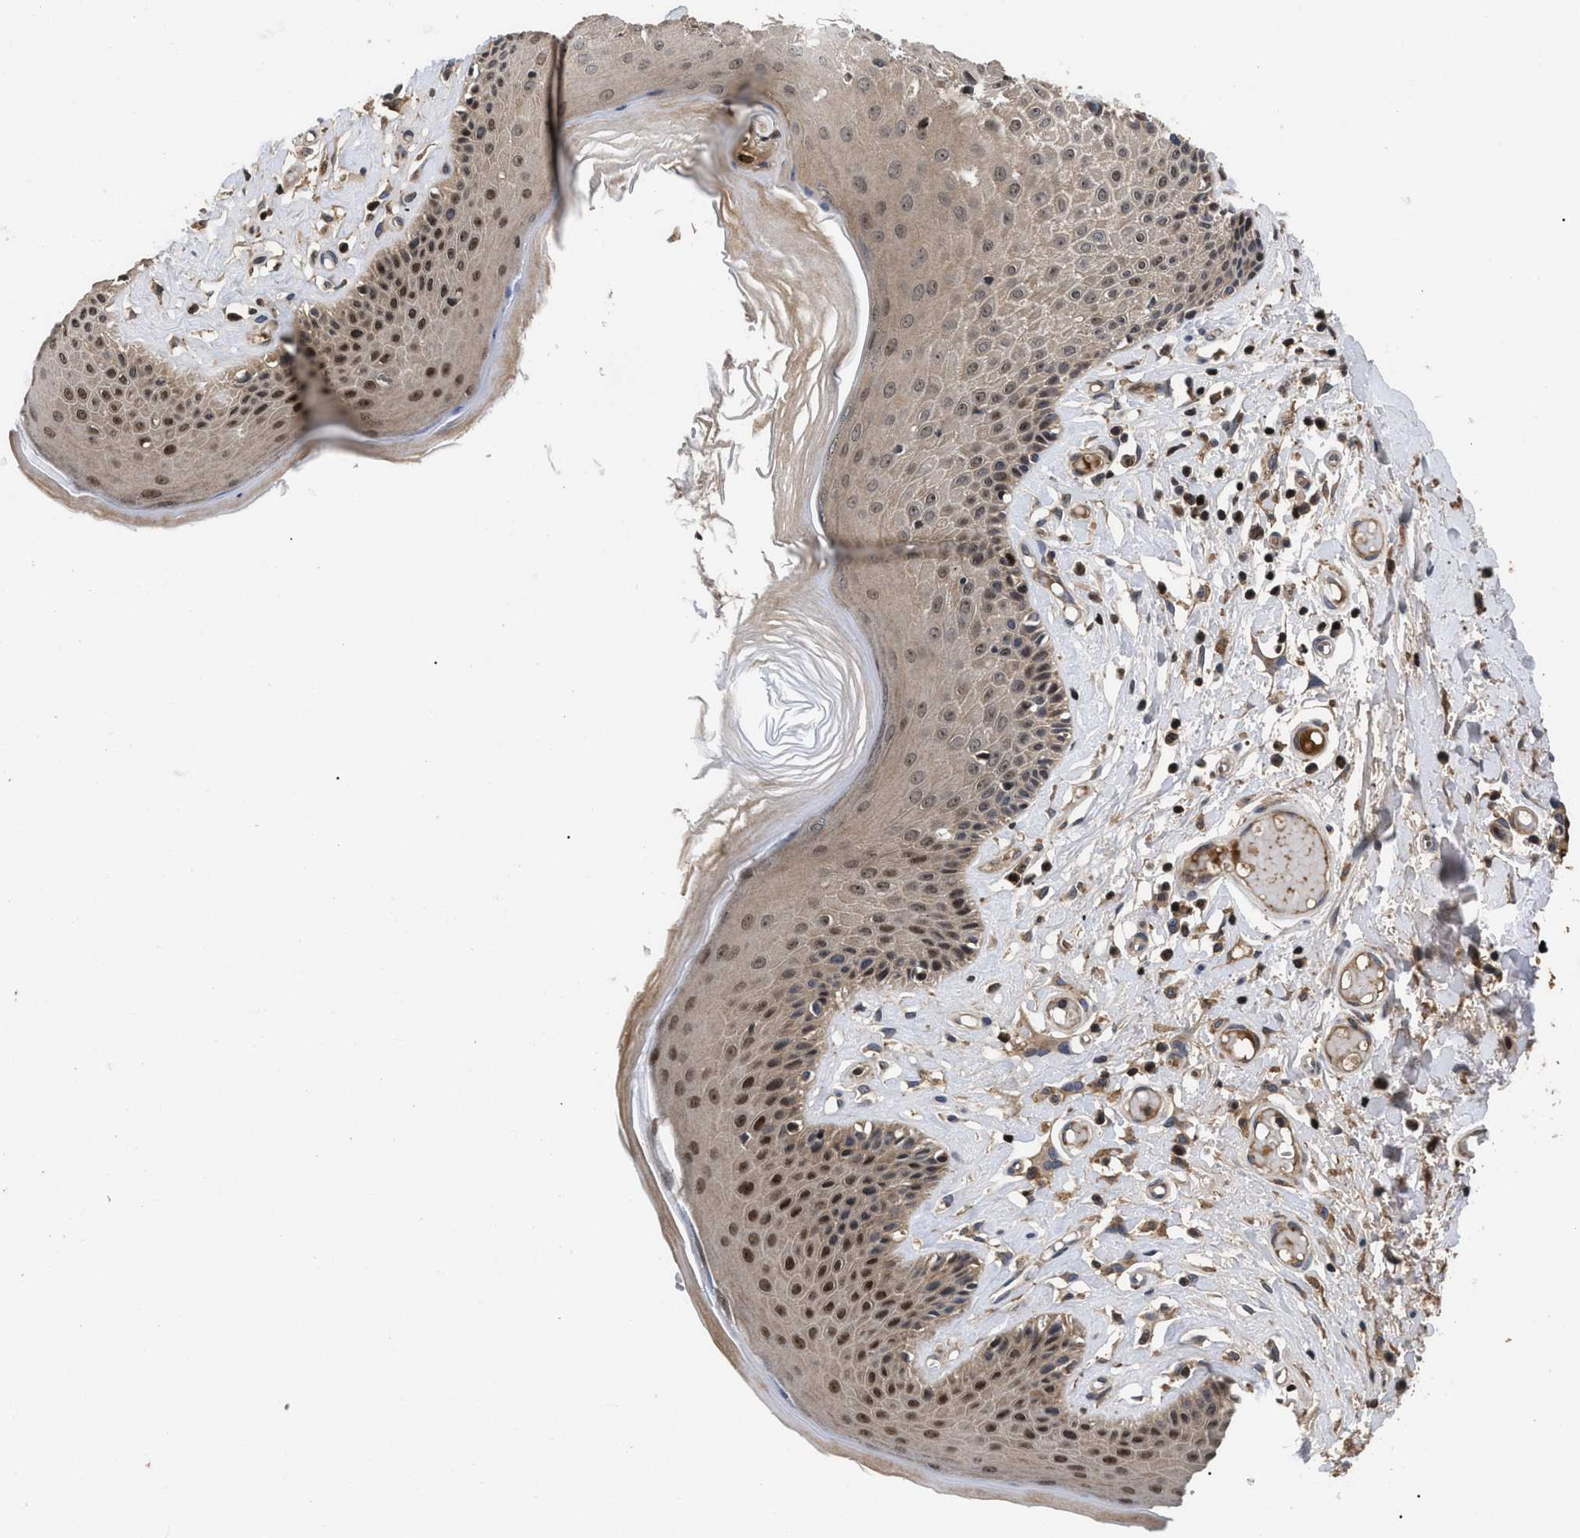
{"staining": {"intensity": "moderate", "quantity": ">75%", "location": "cytoplasmic/membranous,nuclear"}, "tissue": "skin", "cell_type": "Epidermal cells", "image_type": "normal", "snomed": [{"axis": "morphology", "description": "Normal tissue, NOS"}, {"axis": "topography", "description": "Vulva"}], "caption": "Skin stained with immunohistochemistry reveals moderate cytoplasmic/membranous,nuclear expression in about >75% of epidermal cells. The staining is performed using DAB (3,3'-diaminobenzidine) brown chromogen to label protein expression. The nuclei are counter-stained blue using hematoxylin.", "gene": "FAM200A", "patient": {"sex": "female", "age": 73}}